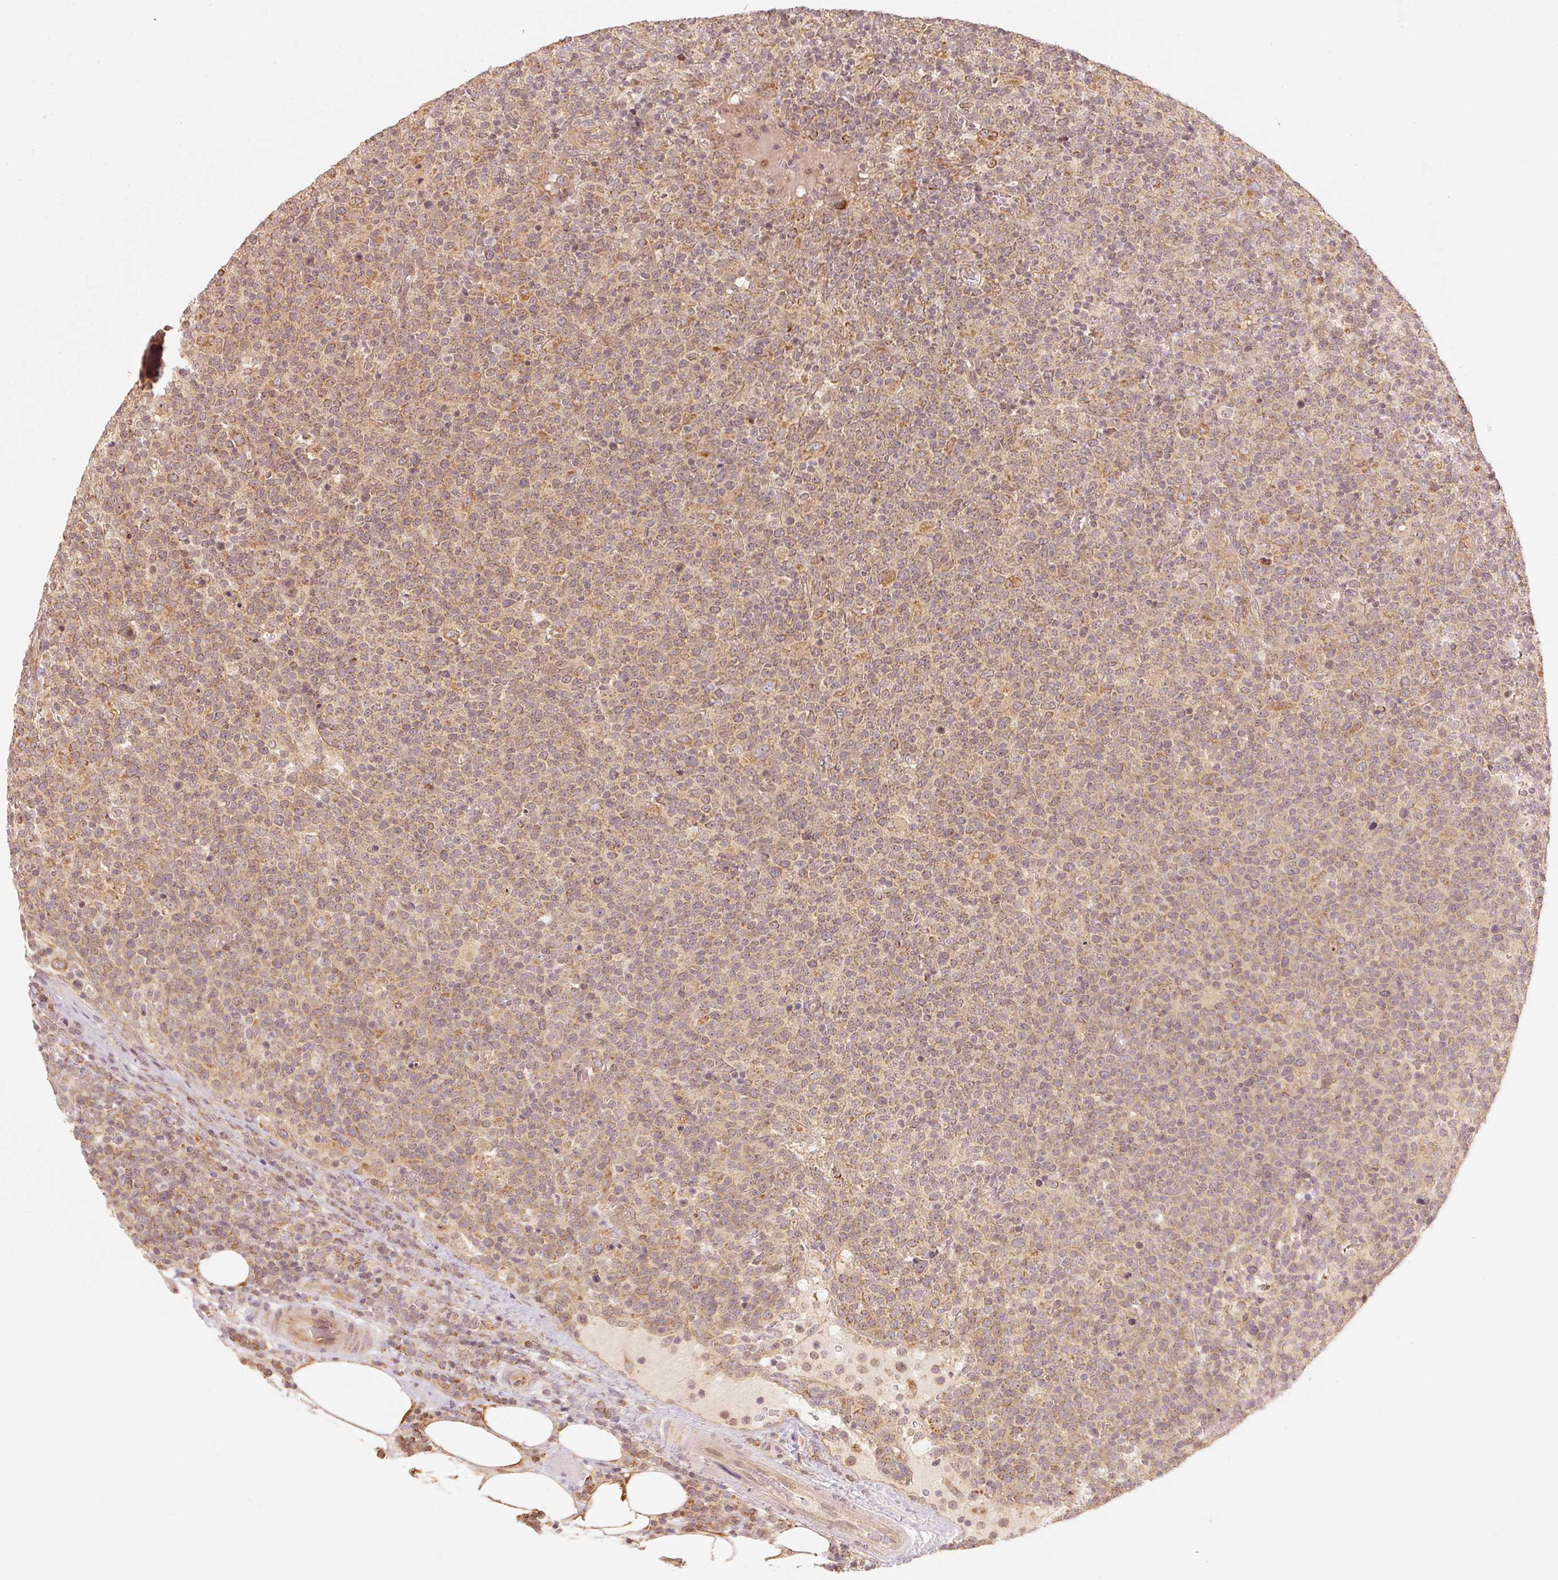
{"staining": {"intensity": "weak", "quantity": ">75%", "location": "cytoplasmic/membranous"}, "tissue": "lymphoma", "cell_type": "Tumor cells", "image_type": "cancer", "snomed": [{"axis": "morphology", "description": "Malignant lymphoma, non-Hodgkin's type, High grade"}, {"axis": "topography", "description": "Lymph node"}], "caption": "Immunohistochemical staining of lymphoma shows low levels of weak cytoplasmic/membranous protein expression in approximately >75% of tumor cells.", "gene": "WDR54", "patient": {"sex": "male", "age": 61}}